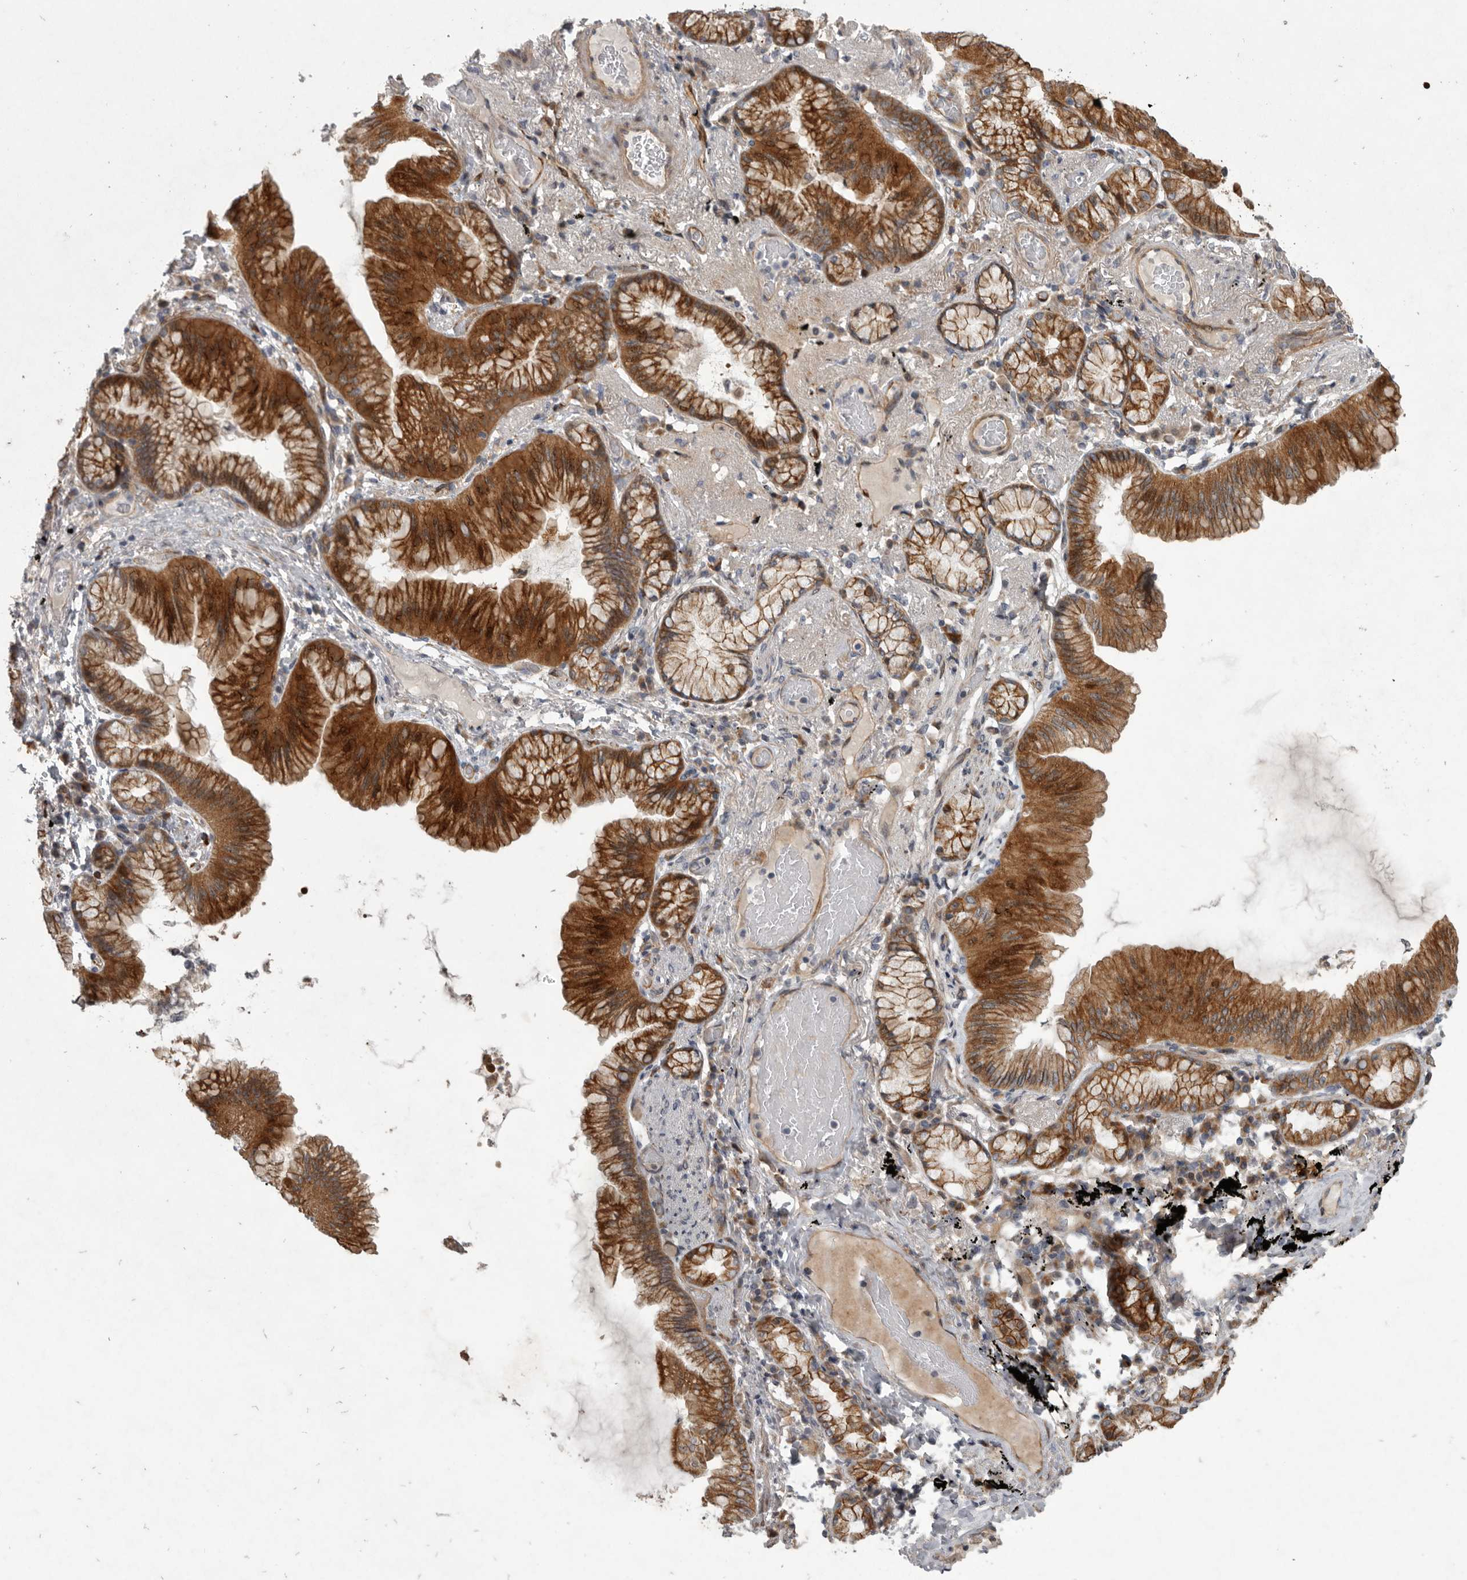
{"staining": {"intensity": "strong", "quantity": ">75%", "location": "cytoplasmic/membranous"}, "tissue": "lung cancer", "cell_type": "Tumor cells", "image_type": "cancer", "snomed": [{"axis": "morphology", "description": "Adenocarcinoma, NOS"}, {"axis": "topography", "description": "Lung"}], "caption": "High-magnification brightfield microscopy of lung cancer stained with DAB (brown) and counterstained with hematoxylin (blue). tumor cells exhibit strong cytoplasmic/membranous expression is present in about>75% of cells.", "gene": "MPDZ", "patient": {"sex": "female", "age": 70}}